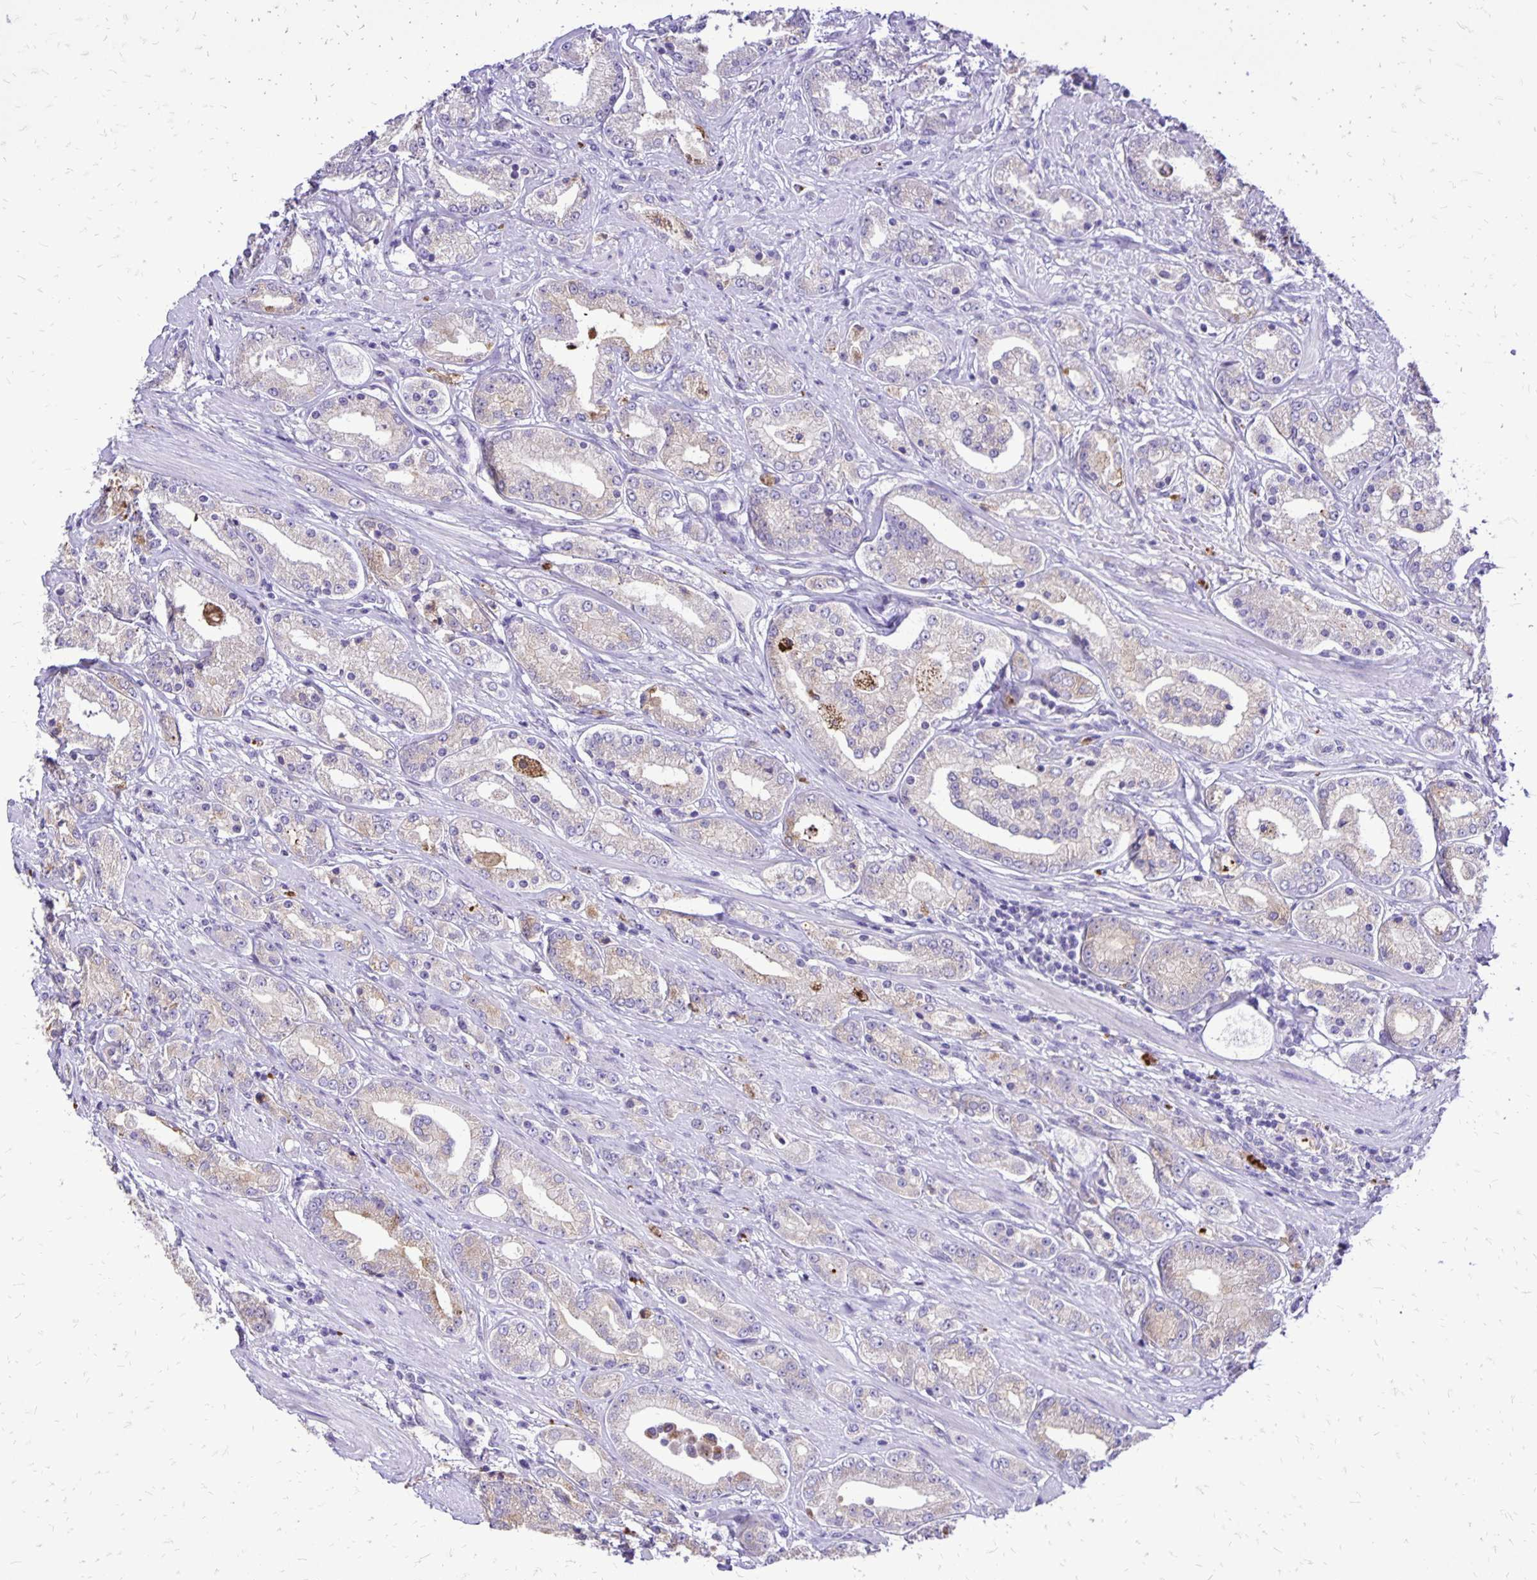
{"staining": {"intensity": "weak", "quantity": "25%-75%", "location": "cytoplasmic/membranous"}, "tissue": "prostate cancer", "cell_type": "Tumor cells", "image_type": "cancer", "snomed": [{"axis": "morphology", "description": "Adenocarcinoma, High grade"}, {"axis": "topography", "description": "Prostate"}], "caption": "Immunohistochemistry (DAB) staining of prostate cancer (high-grade adenocarcinoma) demonstrates weak cytoplasmic/membranous protein positivity in about 25%-75% of tumor cells. The protein of interest is stained brown, and the nuclei are stained in blue (DAB (3,3'-diaminobenzidine) IHC with brightfield microscopy, high magnification).", "gene": "EIF5A", "patient": {"sex": "male", "age": 67}}